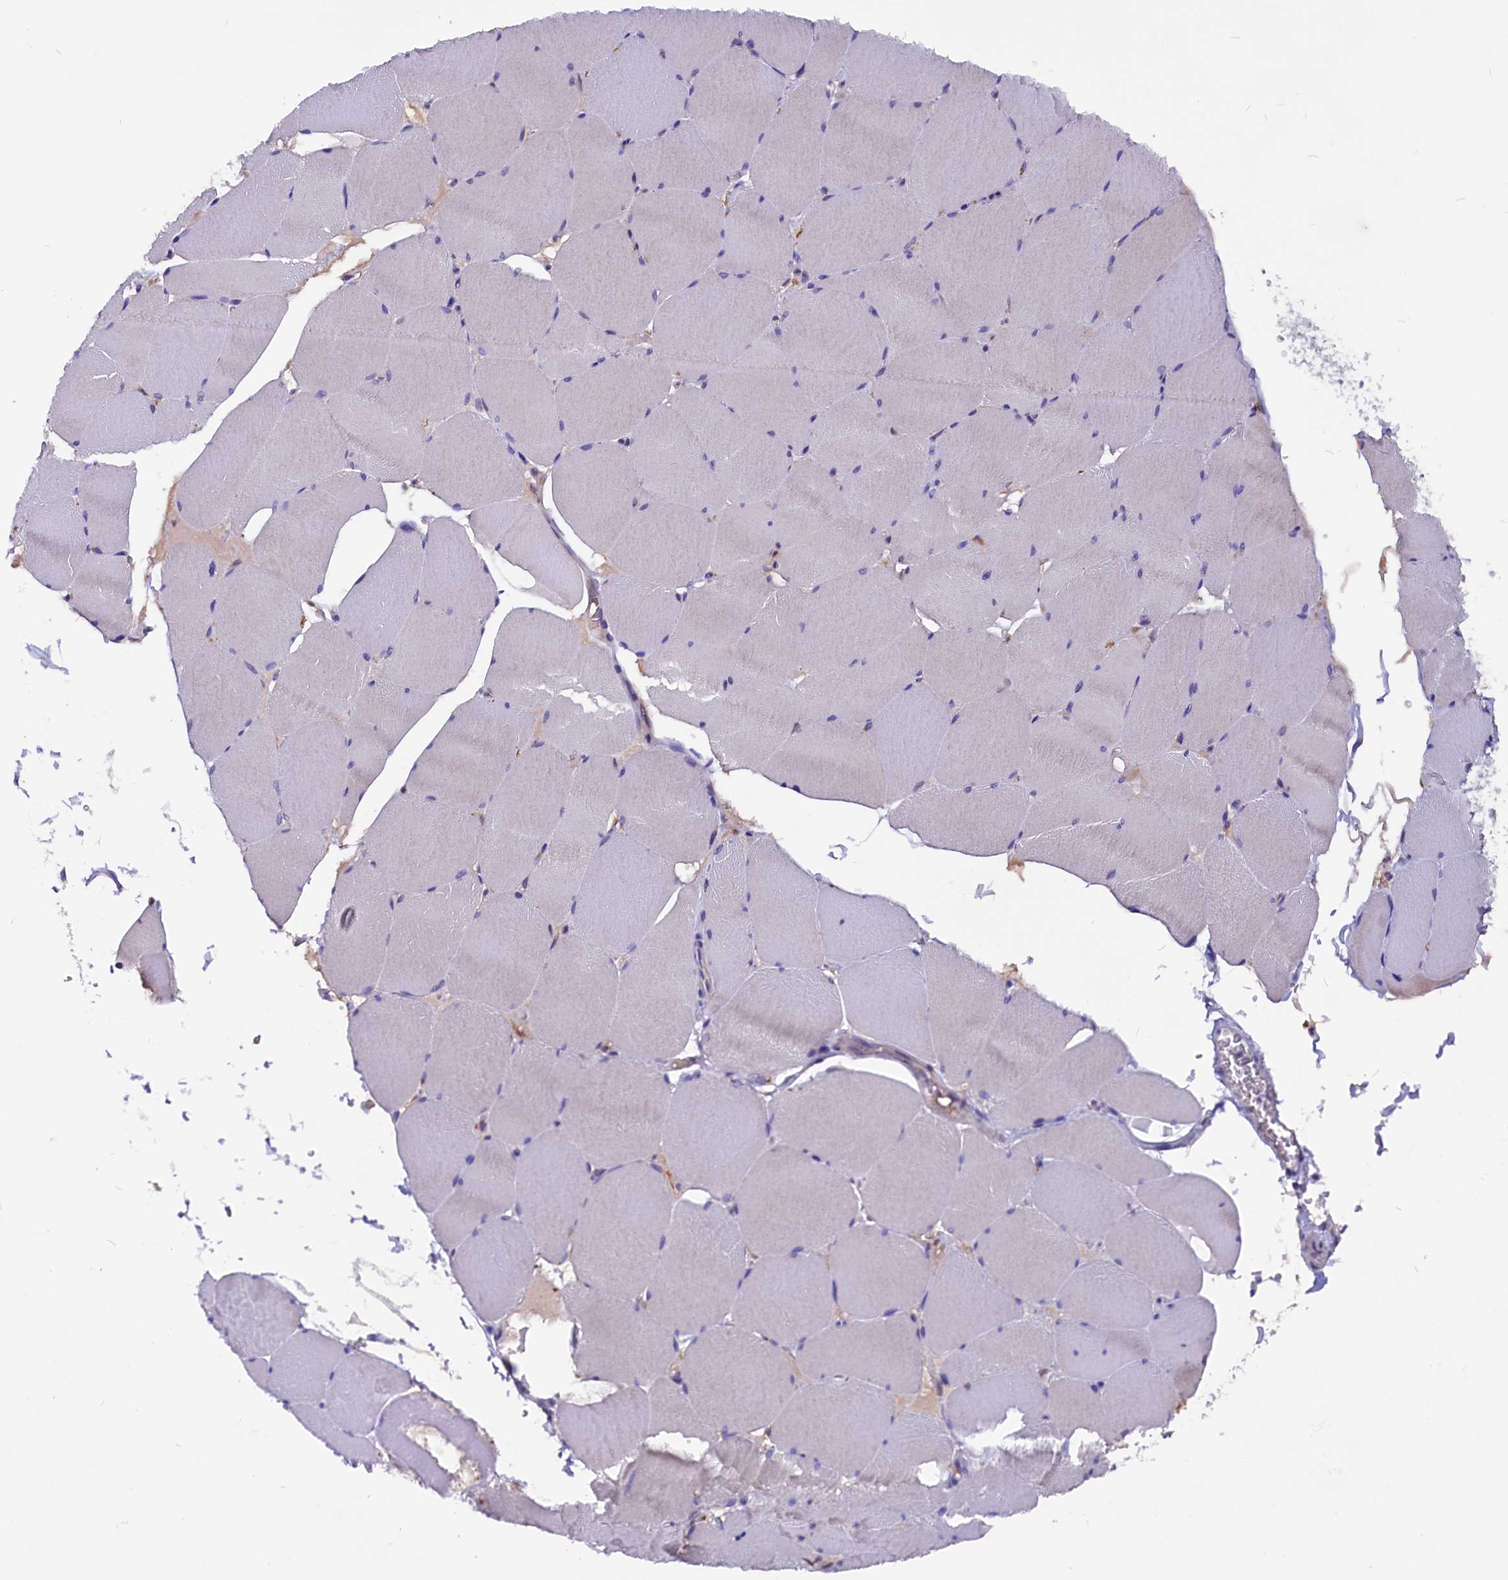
{"staining": {"intensity": "negative", "quantity": "none", "location": "none"}, "tissue": "skeletal muscle", "cell_type": "Myocytes", "image_type": "normal", "snomed": [{"axis": "morphology", "description": "Normal tissue, NOS"}, {"axis": "topography", "description": "Skeletal muscle"}, {"axis": "topography", "description": "Head-Neck"}], "caption": "This is an IHC micrograph of normal human skeletal muscle. There is no staining in myocytes.", "gene": "CCBE1", "patient": {"sex": "male", "age": 66}}